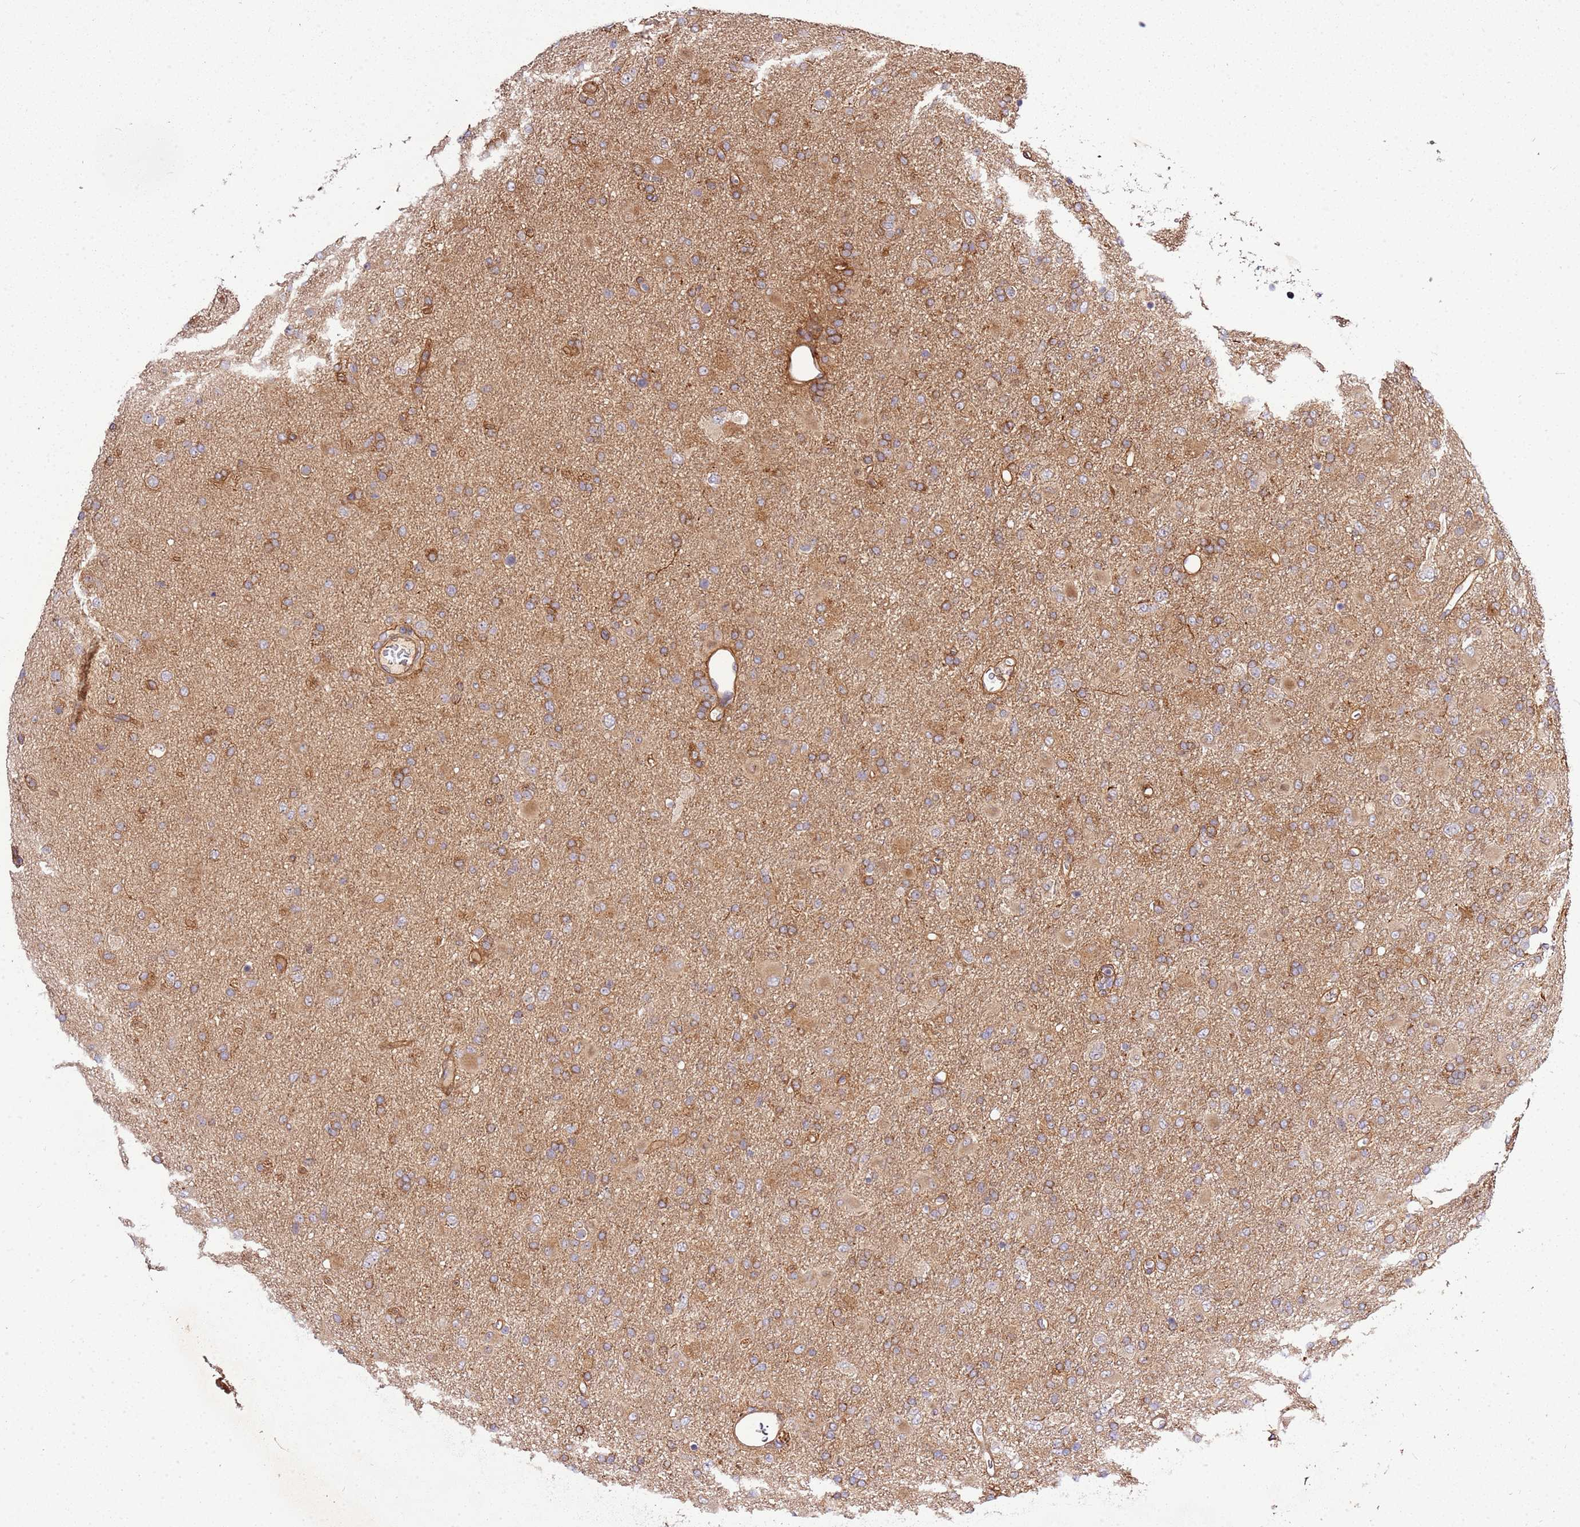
{"staining": {"intensity": "moderate", "quantity": ">75%", "location": "cytoplasmic/membranous"}, "tissue": "glioma", "cell_type": "Tumor cells", "image_type": "cancer", "snomed": [{"axis": "morphology", "description": "Glioma, malignant, Low grade"}, {"axis": "topography", "description": "Brain"}], "caption": "Immunohistochemistry of human glioma exhibits medium levels of moderate cytoplasmic/membranous staining in about >75% of tumor cells. The protein of interest is shown in brown color, while the nuclei are stained blue.", "gene": "GNL1", "patient": {"sex": "male", "age": 65}}